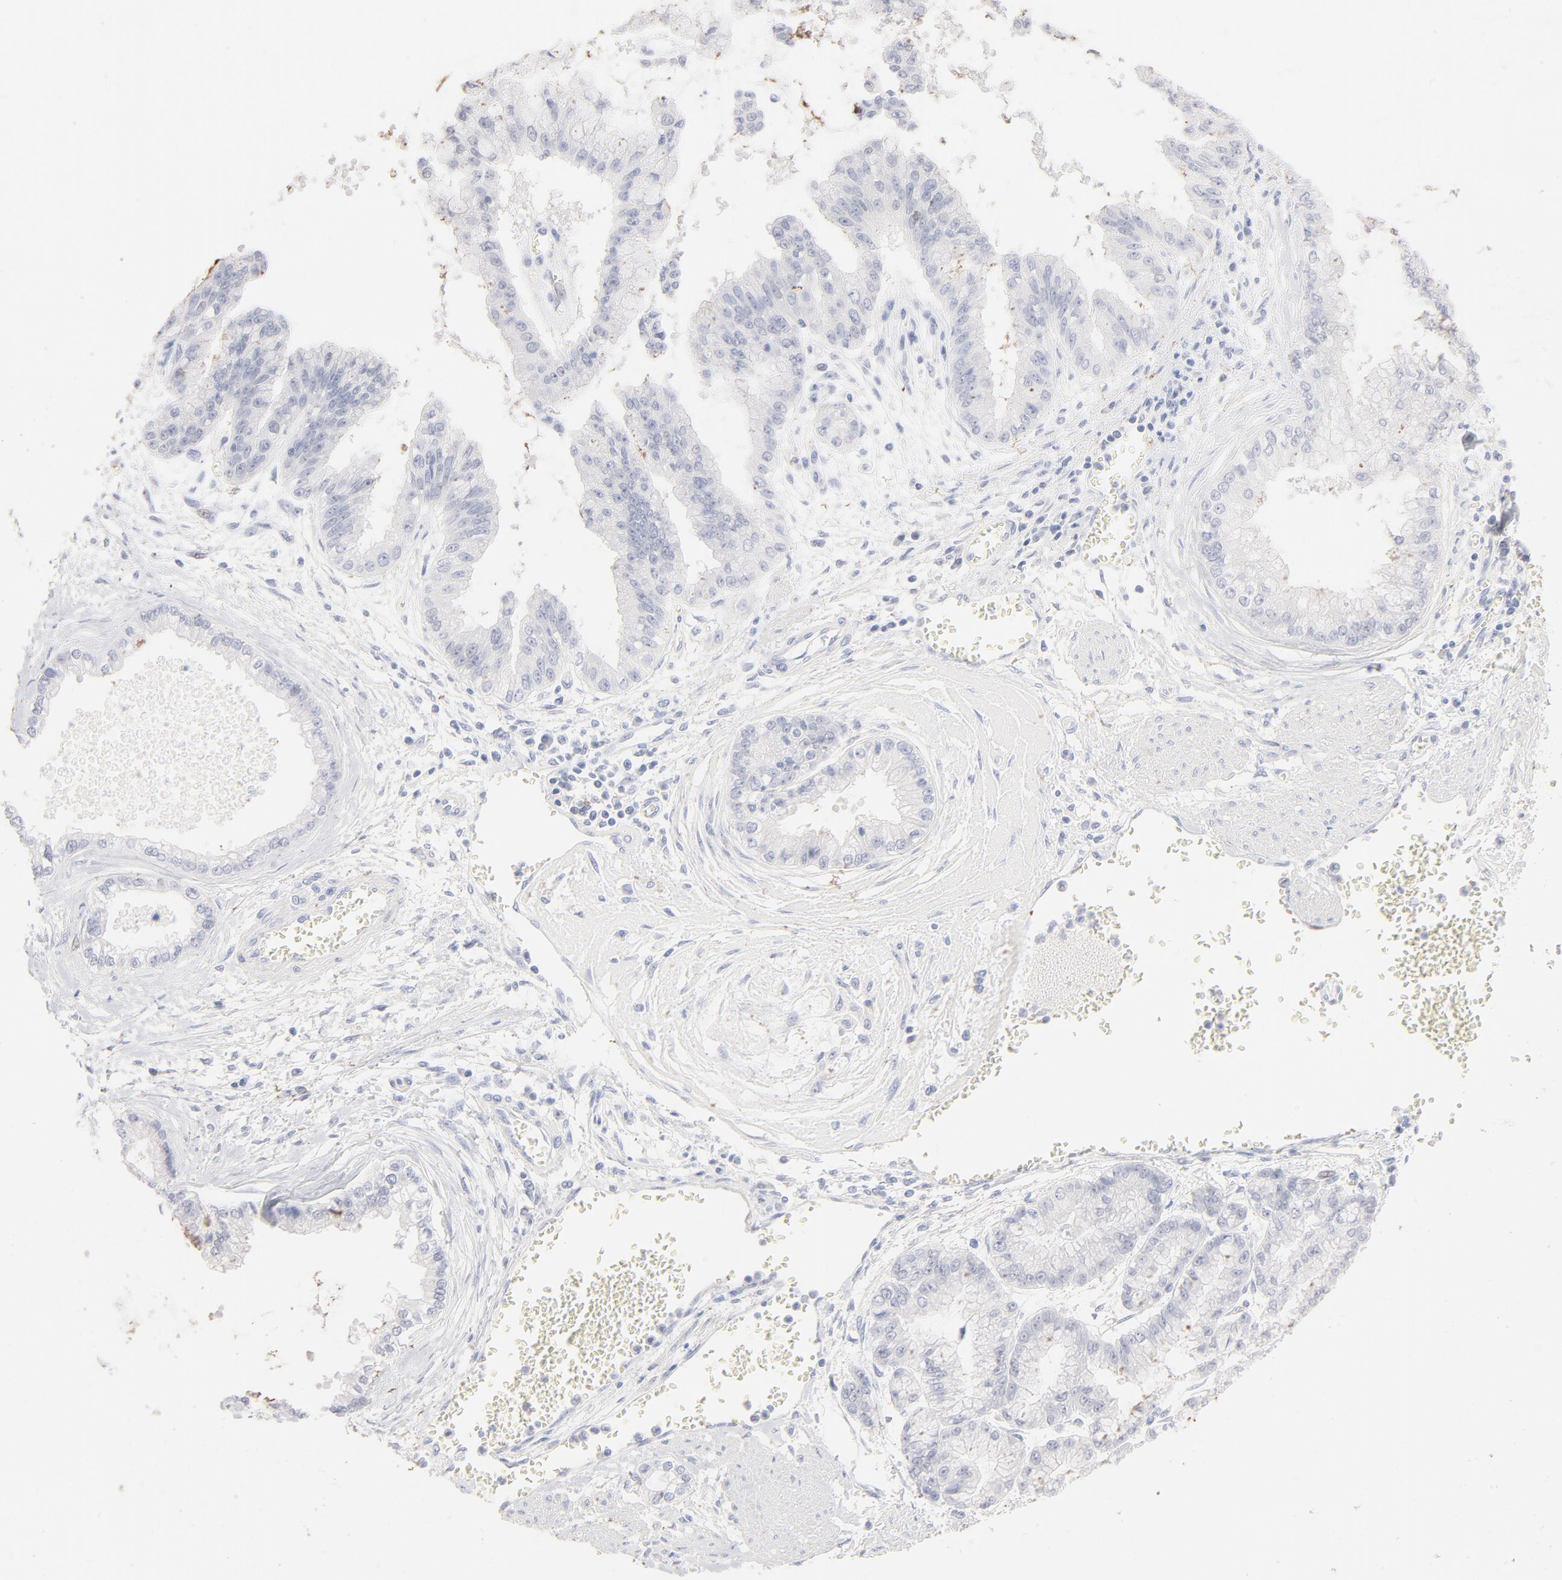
{"staining": {"intensity": "negative", "quantity": "none", "location": "none"}, "tissue": "liver cancer", "cell_type": "Tumor cells", "image_type": "cancer", "snomed": [{"axis": "morphology", "description": "Cholangiocarcinoma"}, {"axis": "topography", "description": "Liver"}], "caption": "Cholangiocarcinoma (liver) stained for a protein using IHC displays no staining tumor cells.", "gene": "ONECUT1", "patient": {"sex": "female", "age": 79}}